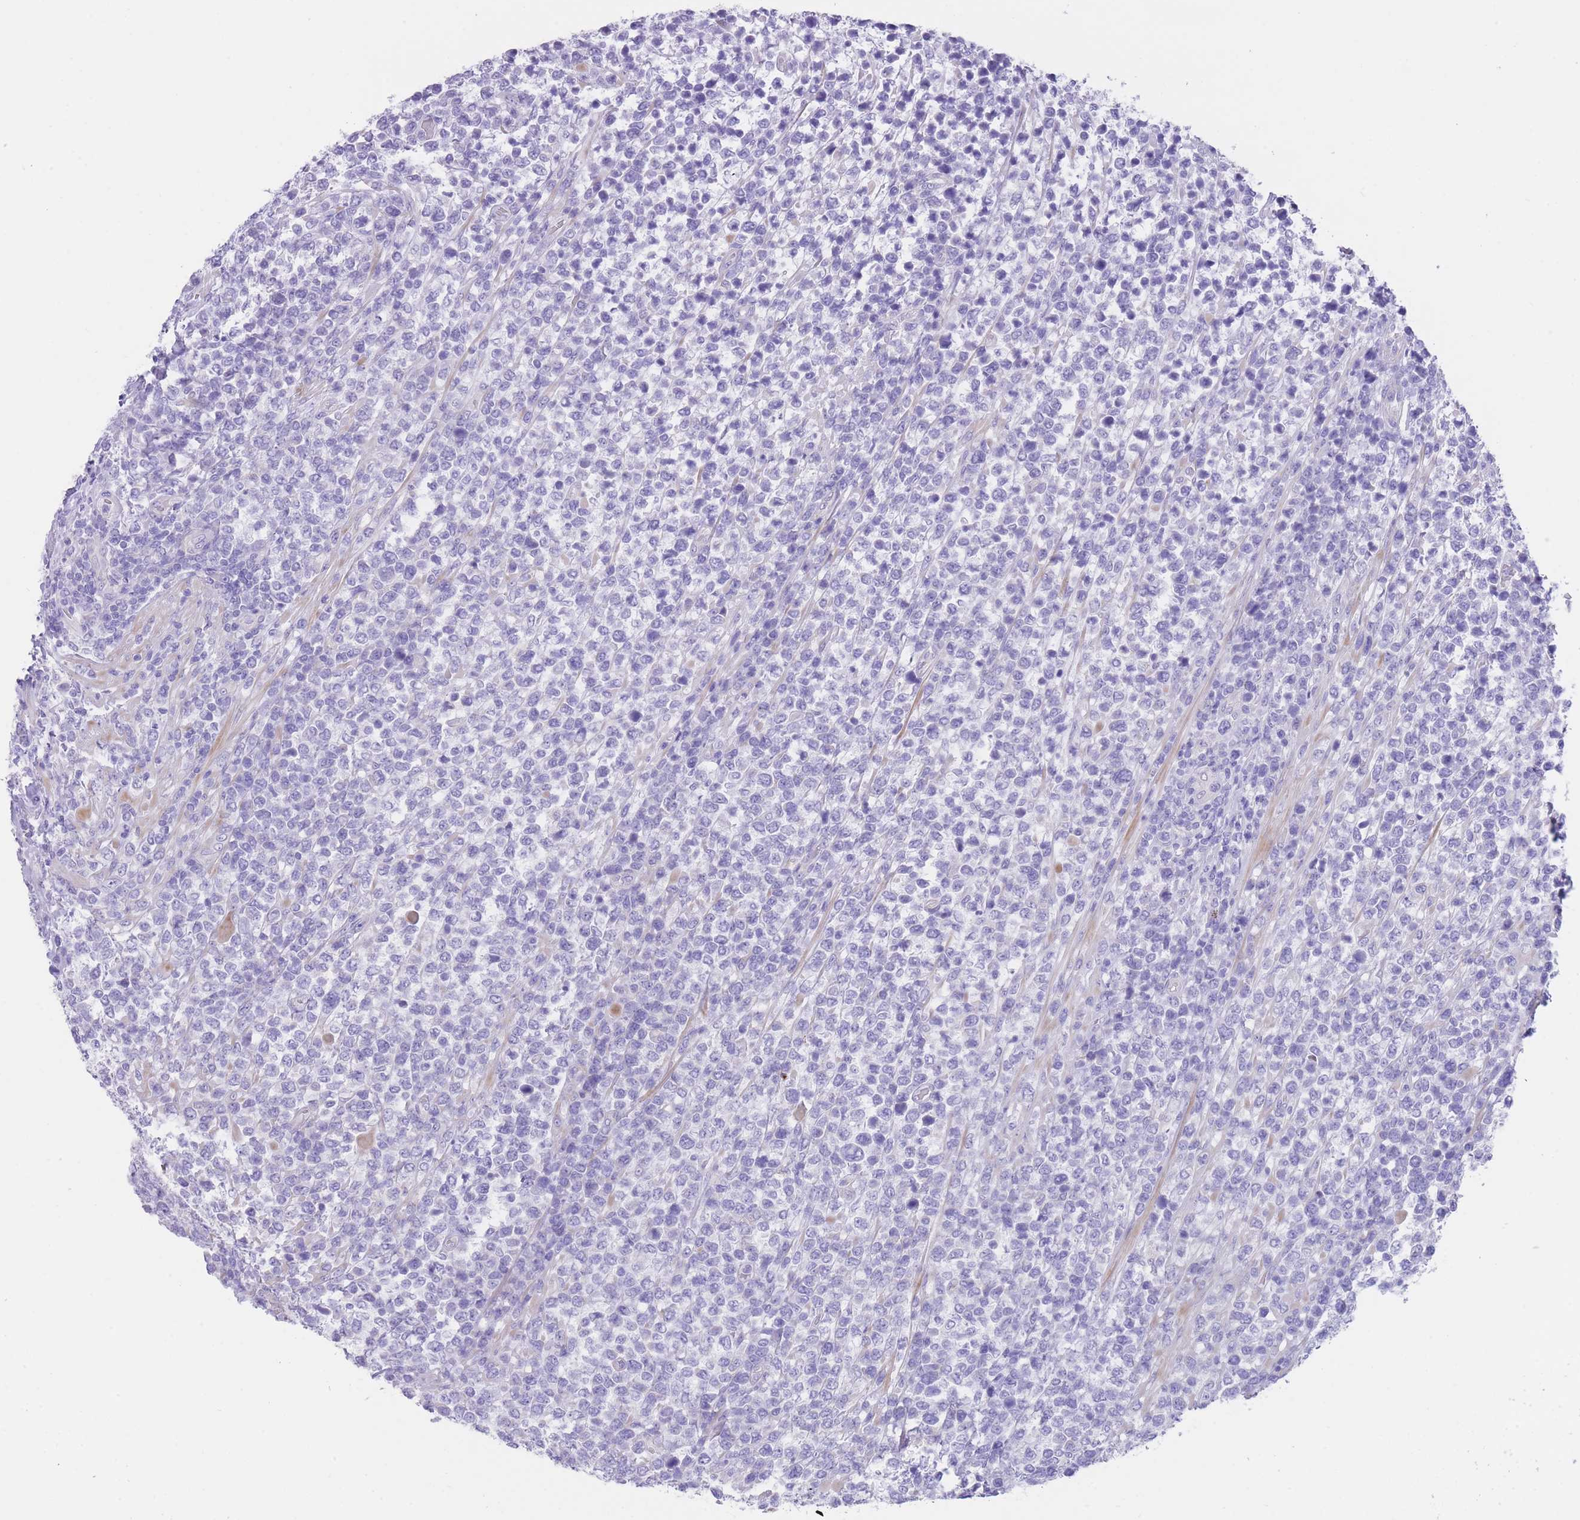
{"staining": {"intensity": "negative", "quantity": "none", "location": "none"}, "tissue": "lymphoma", "cell_type": "Tumor cells", "image_type": "cancer", "snomed": [{"axis": "morphology", "description": "Malignant lymphoma, non-Hodgkin's type, High grade"}, {"axis": "topography", "description": "Soft tissue"}], "caption": "Immunohistochemistry (IHC) histopathology image of neoplastic tissue: high-grade malignant lymphoma, non-Hodgkin's type stained with DAB exhibits no significant protein staining in tumor cells.", "gene": "QTRT1", "patient": {"sex": "female", "age": 56}}